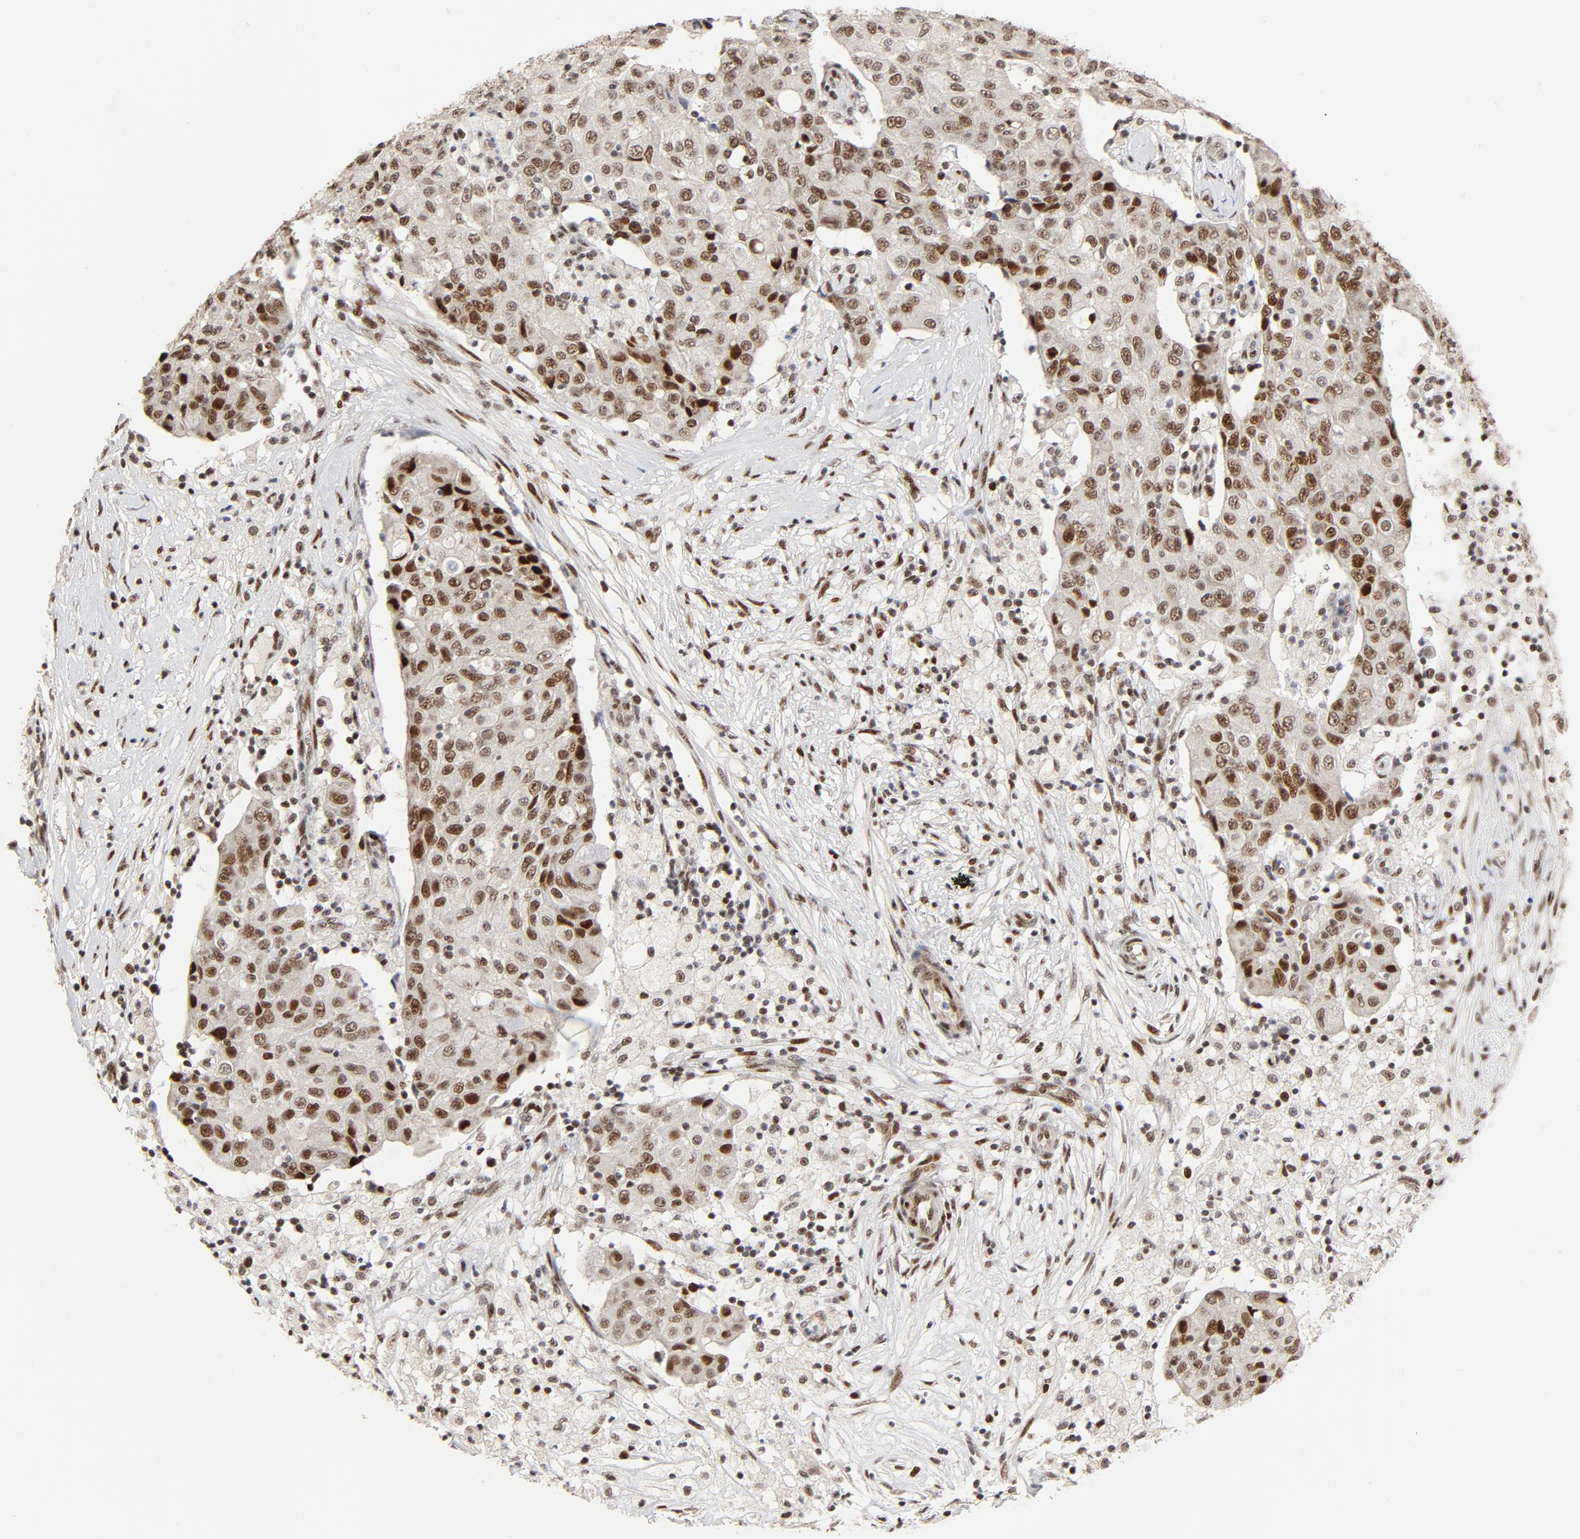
{"staining": {"intensity": "moderate", "quantity": ">75%", "location": "nuclear"}, "tissue": "ovarian cancer", "cell_type": "Tumor cells", "image_type": "cancer", "snomed": [{"axis": "morphology", "description": "Carcinoma, endometroid"}, {"axis": "topography", "description": "Ovary"}], "caption": "Brown immunohistochemical staining in ovarian endometroid carcinoma exhibits moderate nuclear expression in approximately >75% of tumor cells.", "gene": "GTF2I", "patient": {"sex": "female", "age": 42}}